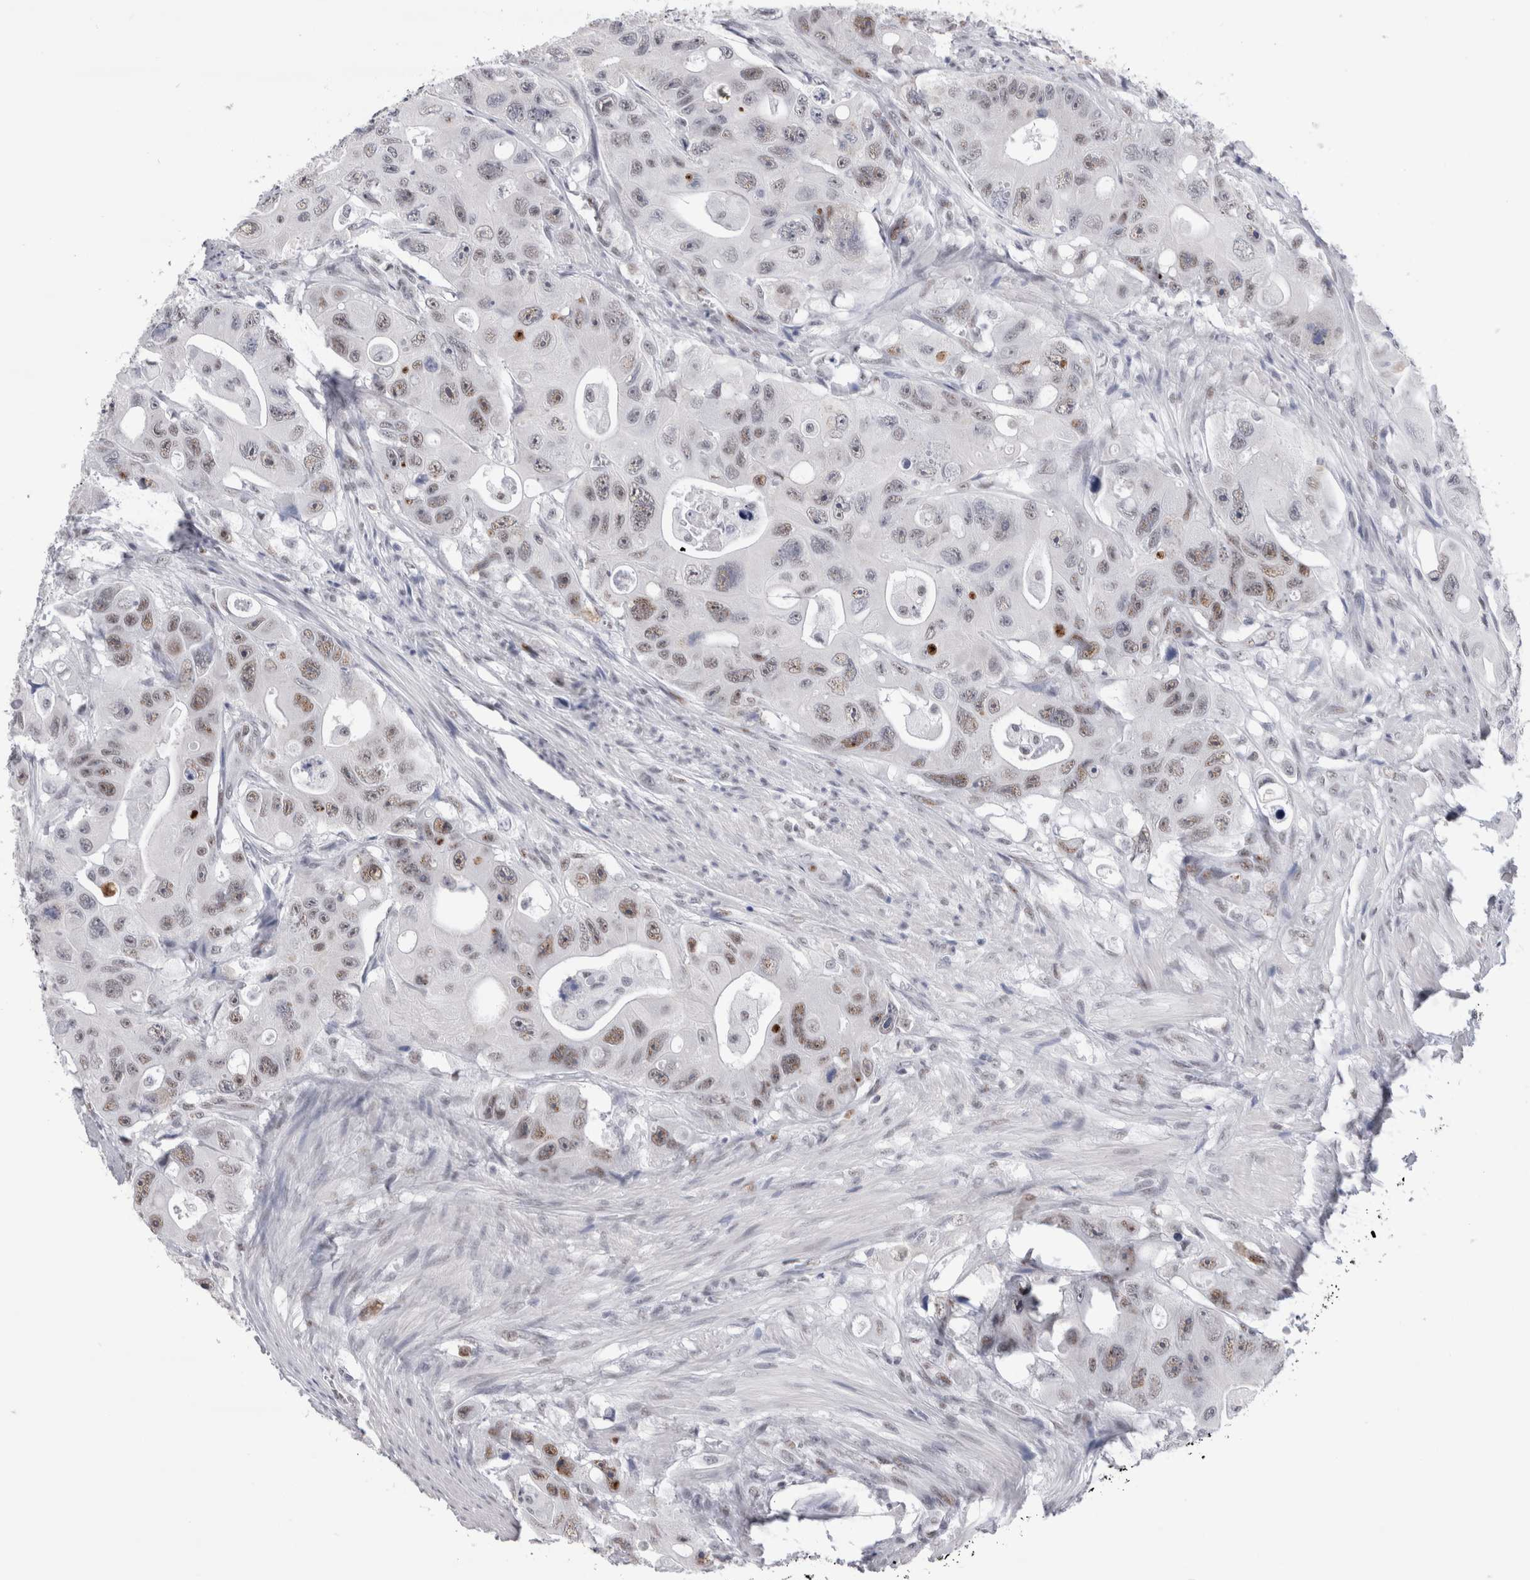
{"staining": {"intensity": "moderate", "quantity": ">75%", "location": "nuclear"}, "tissue": "colorectal cancer", "cell_type": "Tumor cells", "image_type": "cancer", "snomed": [{"axis": "morphology", "description": "Adenocarcinoma, NOS"}, {"axis": "topography", "description": "Colon"}], "caption": "Approximately >75% of tumor cells in colorectal cancer demonstrate moderate nuclear protein staining as visualized by brown immunohistochemical staining.", "gene": "RBM6", "patient": {"sex": "female", "age": 46}}